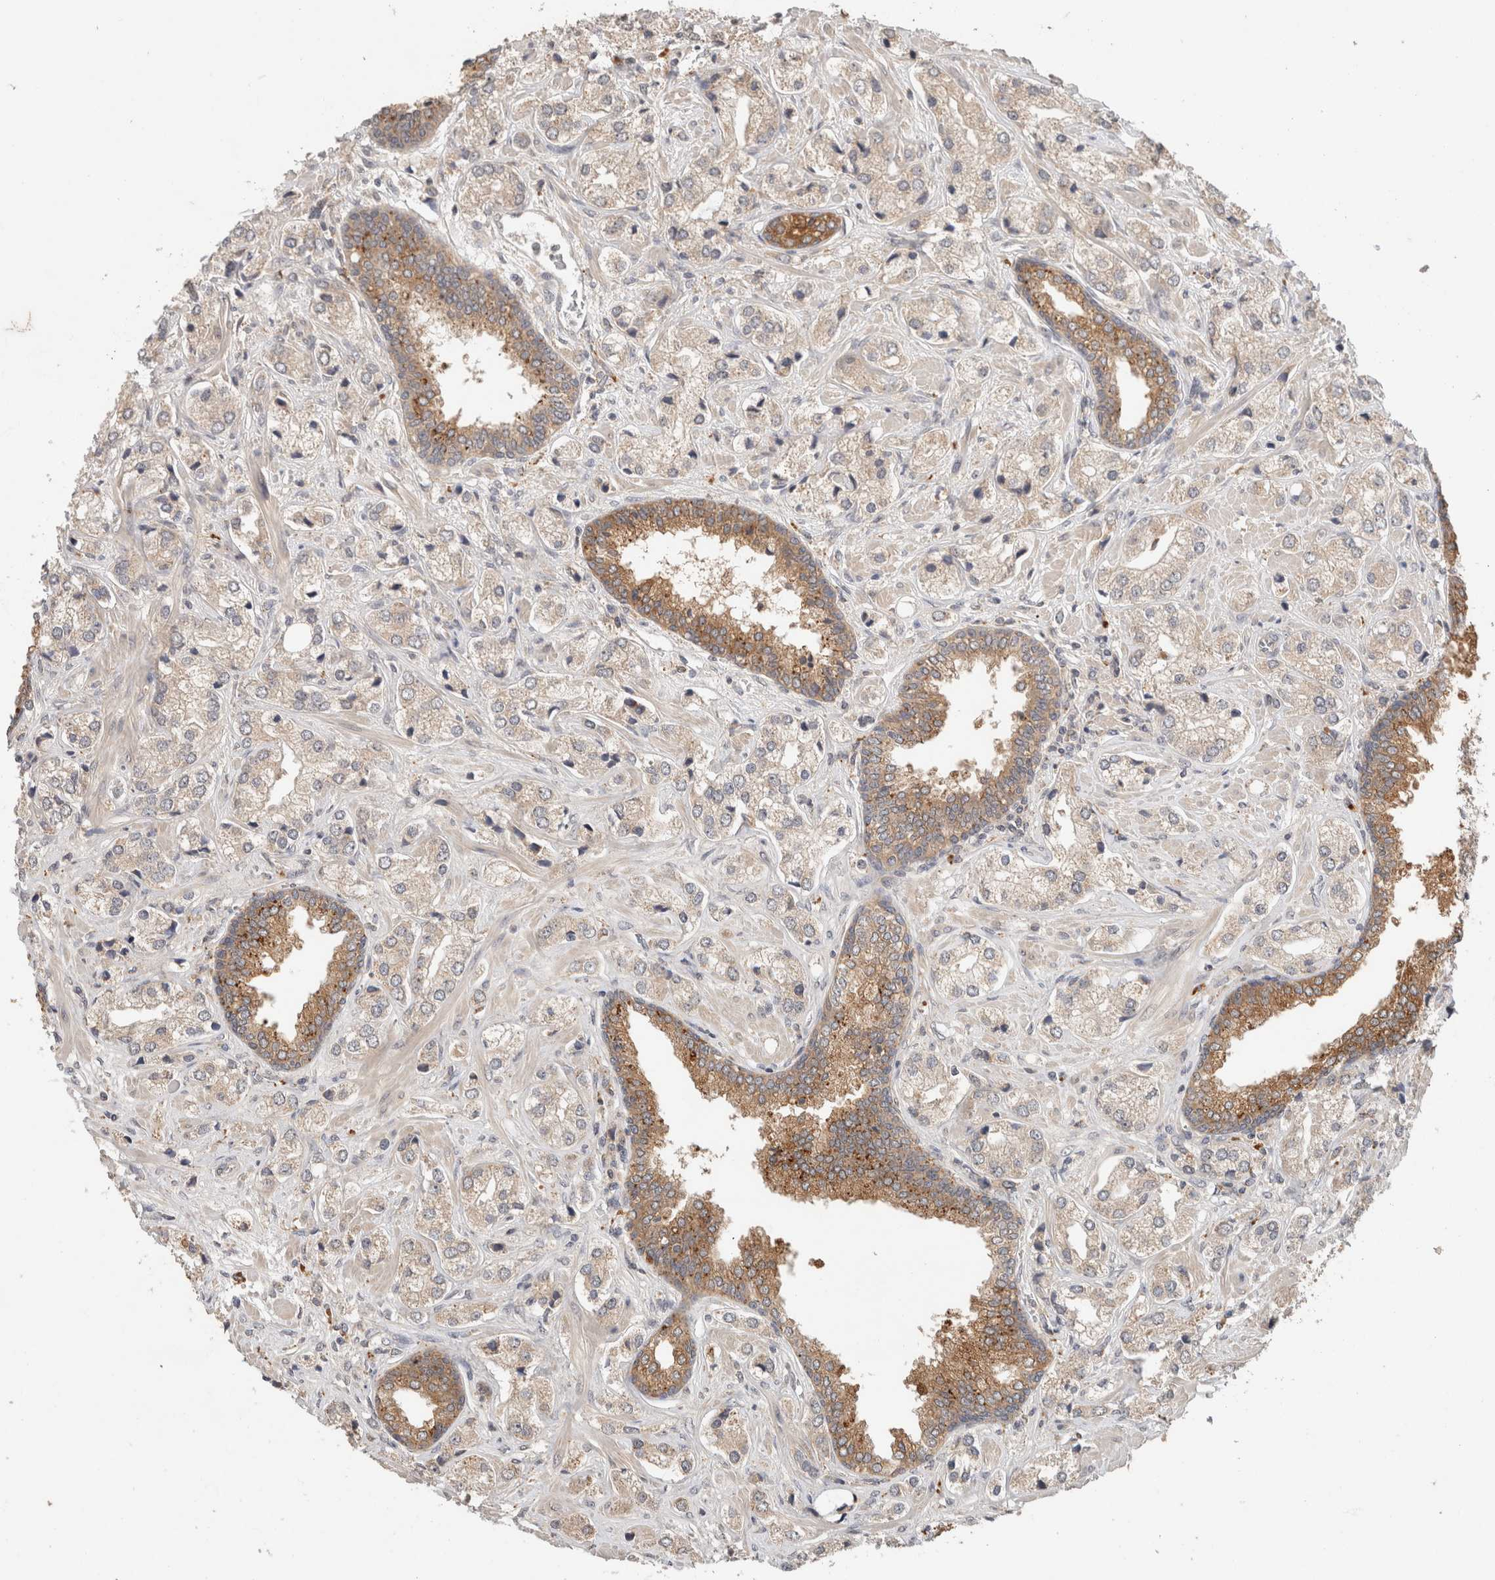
{"staining": {"intensity": "weak", "quantity": "25%-75%", "location": "cytoplasmic/membranous"}, "tissue": "prostate cancer", "cell_type": "Tumor cells", "image_type": "cancer", "snomed": [{"axis": "morphology", "description": "Adenocarcinoma, High grade"}, {"axis": "topography", "description": "Prostate"}], "caption": "Prostate cancer stained with a protein marker reveals weak staining in tumor cells.", "gene": "SGK1", "patient": {"sex": "male", "age": 66}}